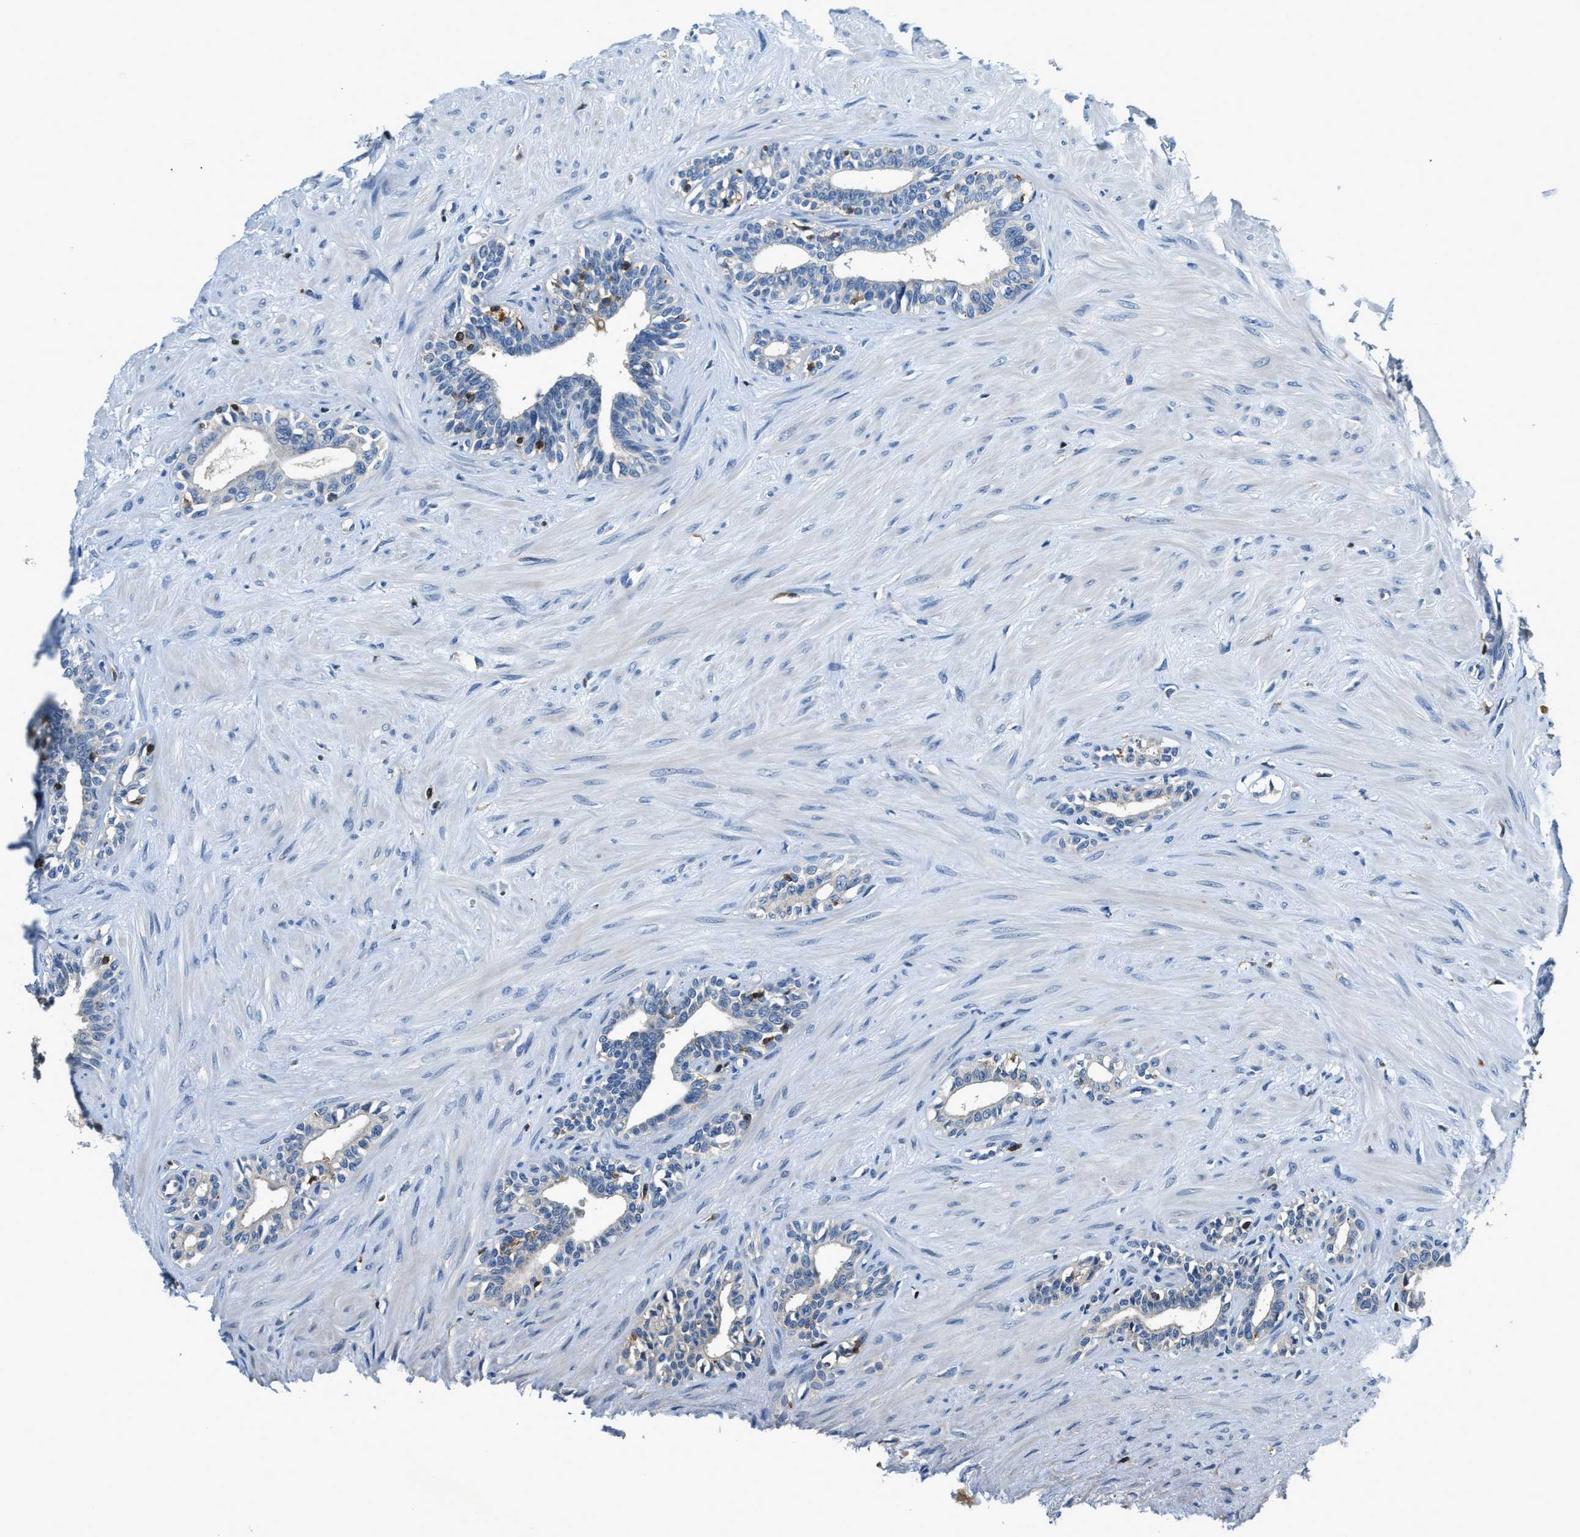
{"staining": {"intensity": "negative", "quantity": "none", "location": "none"}, "tissue": "seminal vesicle", "cell_type": "Glandular cells", "image_type": "normal", "snomed": [{"axis": "morphology", "description": "Normal tissue, NOS"}, {"axis": "morphology", "description": "Adenocarcinoma, High grade"}, {"axis": "topography", "description": "Prostate"}, {"axis": "topography", "description": "Seminal veicle"}], "caption": "The image demonstrates no staining of glandular cells in benign seminal vesicle.", "gene": "MYO1G", "patient": {"sex": "male", "age": 55}}